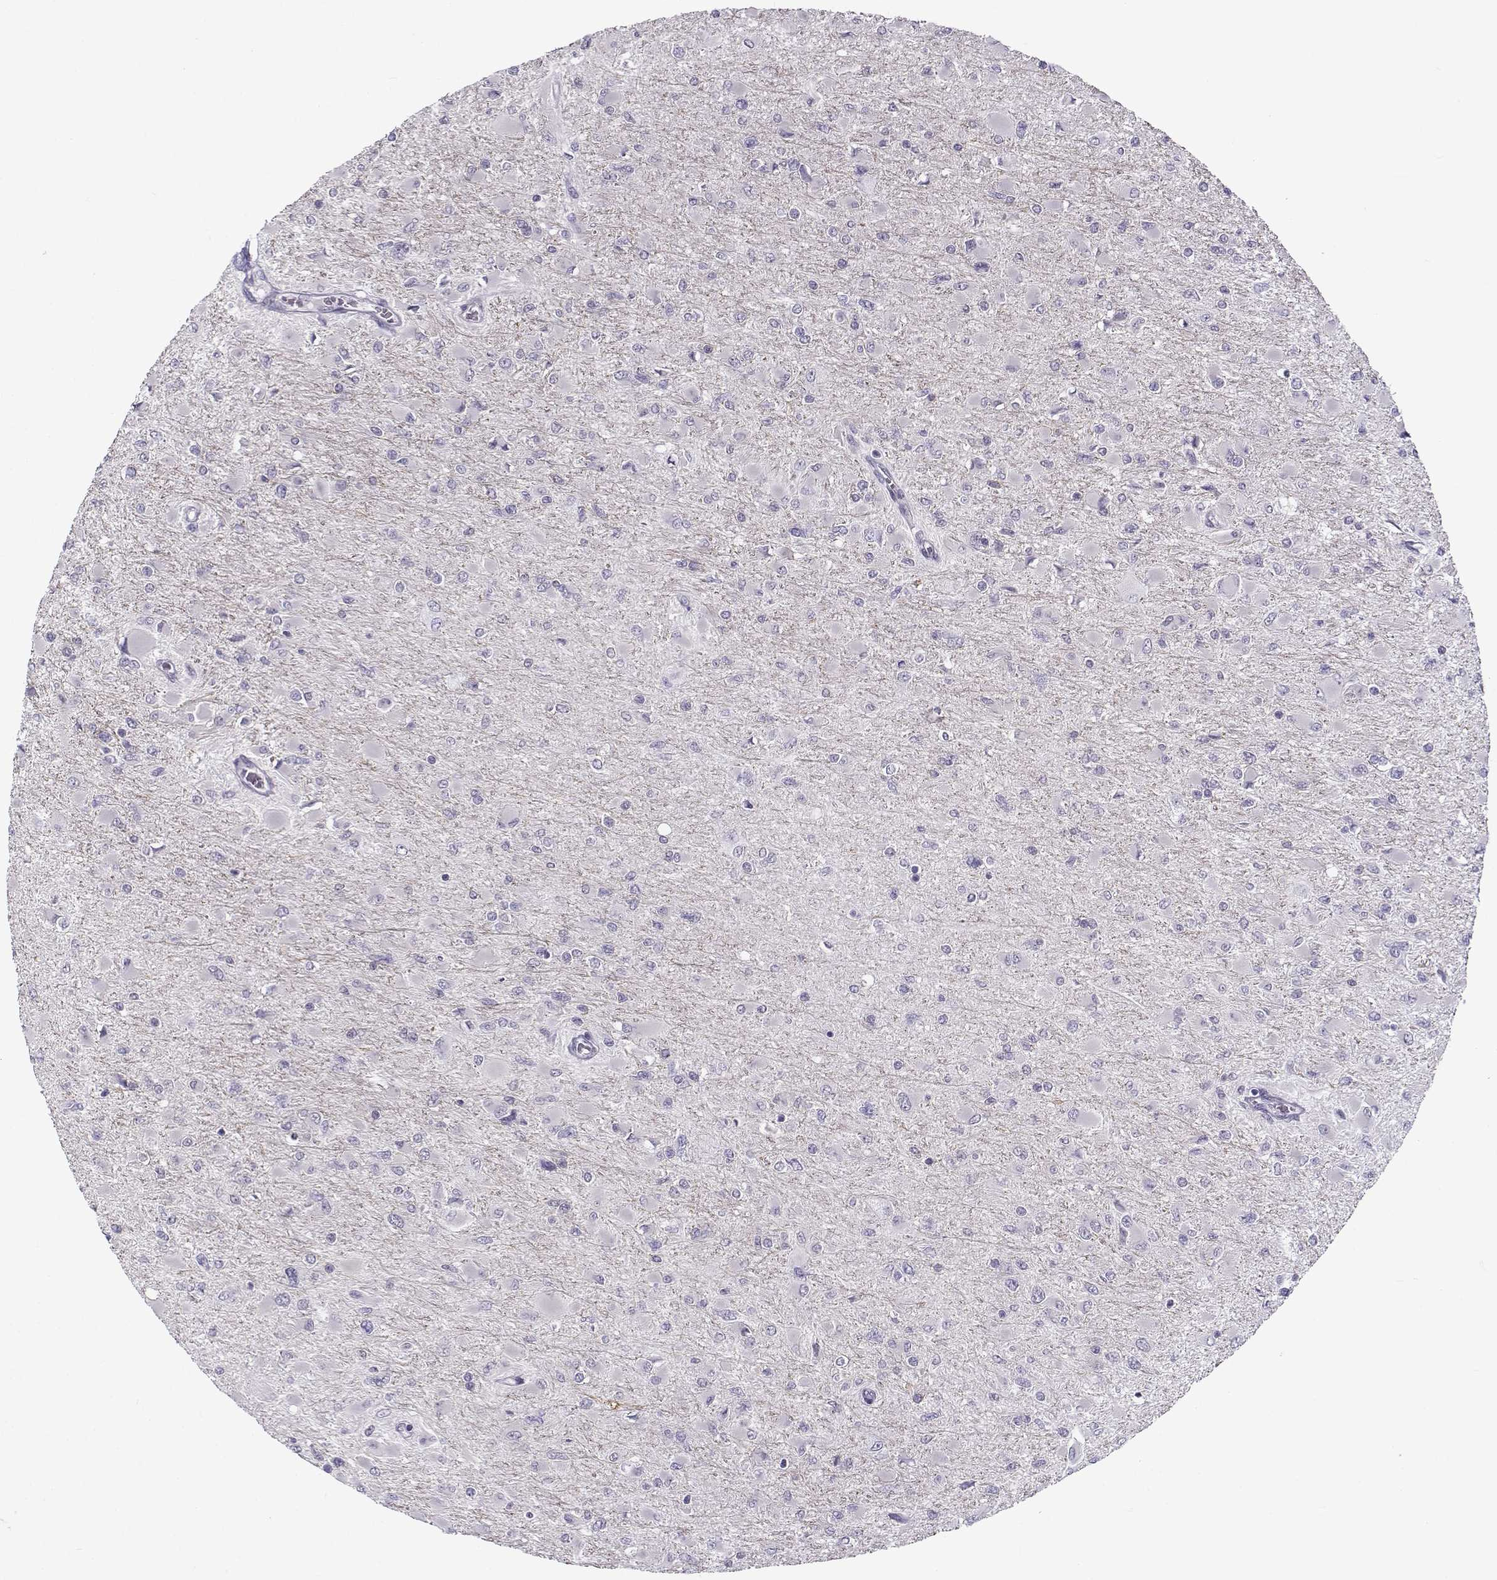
{"staining": {"intensity": "negative", "quantity": "none", "location": "none"}, "tissue": "glioma", "cell_type": "Tumor cells", "image_type": "cancer", "snomed": [{"axis": "morphology", "description": "Glioma, malignant, High grade"}, {"axis": "topography", "description": "Cerebral cortex"}], "caption": "A photomicrograph of malignant glioma (high-grade) stained for a protein exhibits no brown staining in tumor cells.", "gene": "BACH1", "patient": {"sex": "female", "age": 36}}